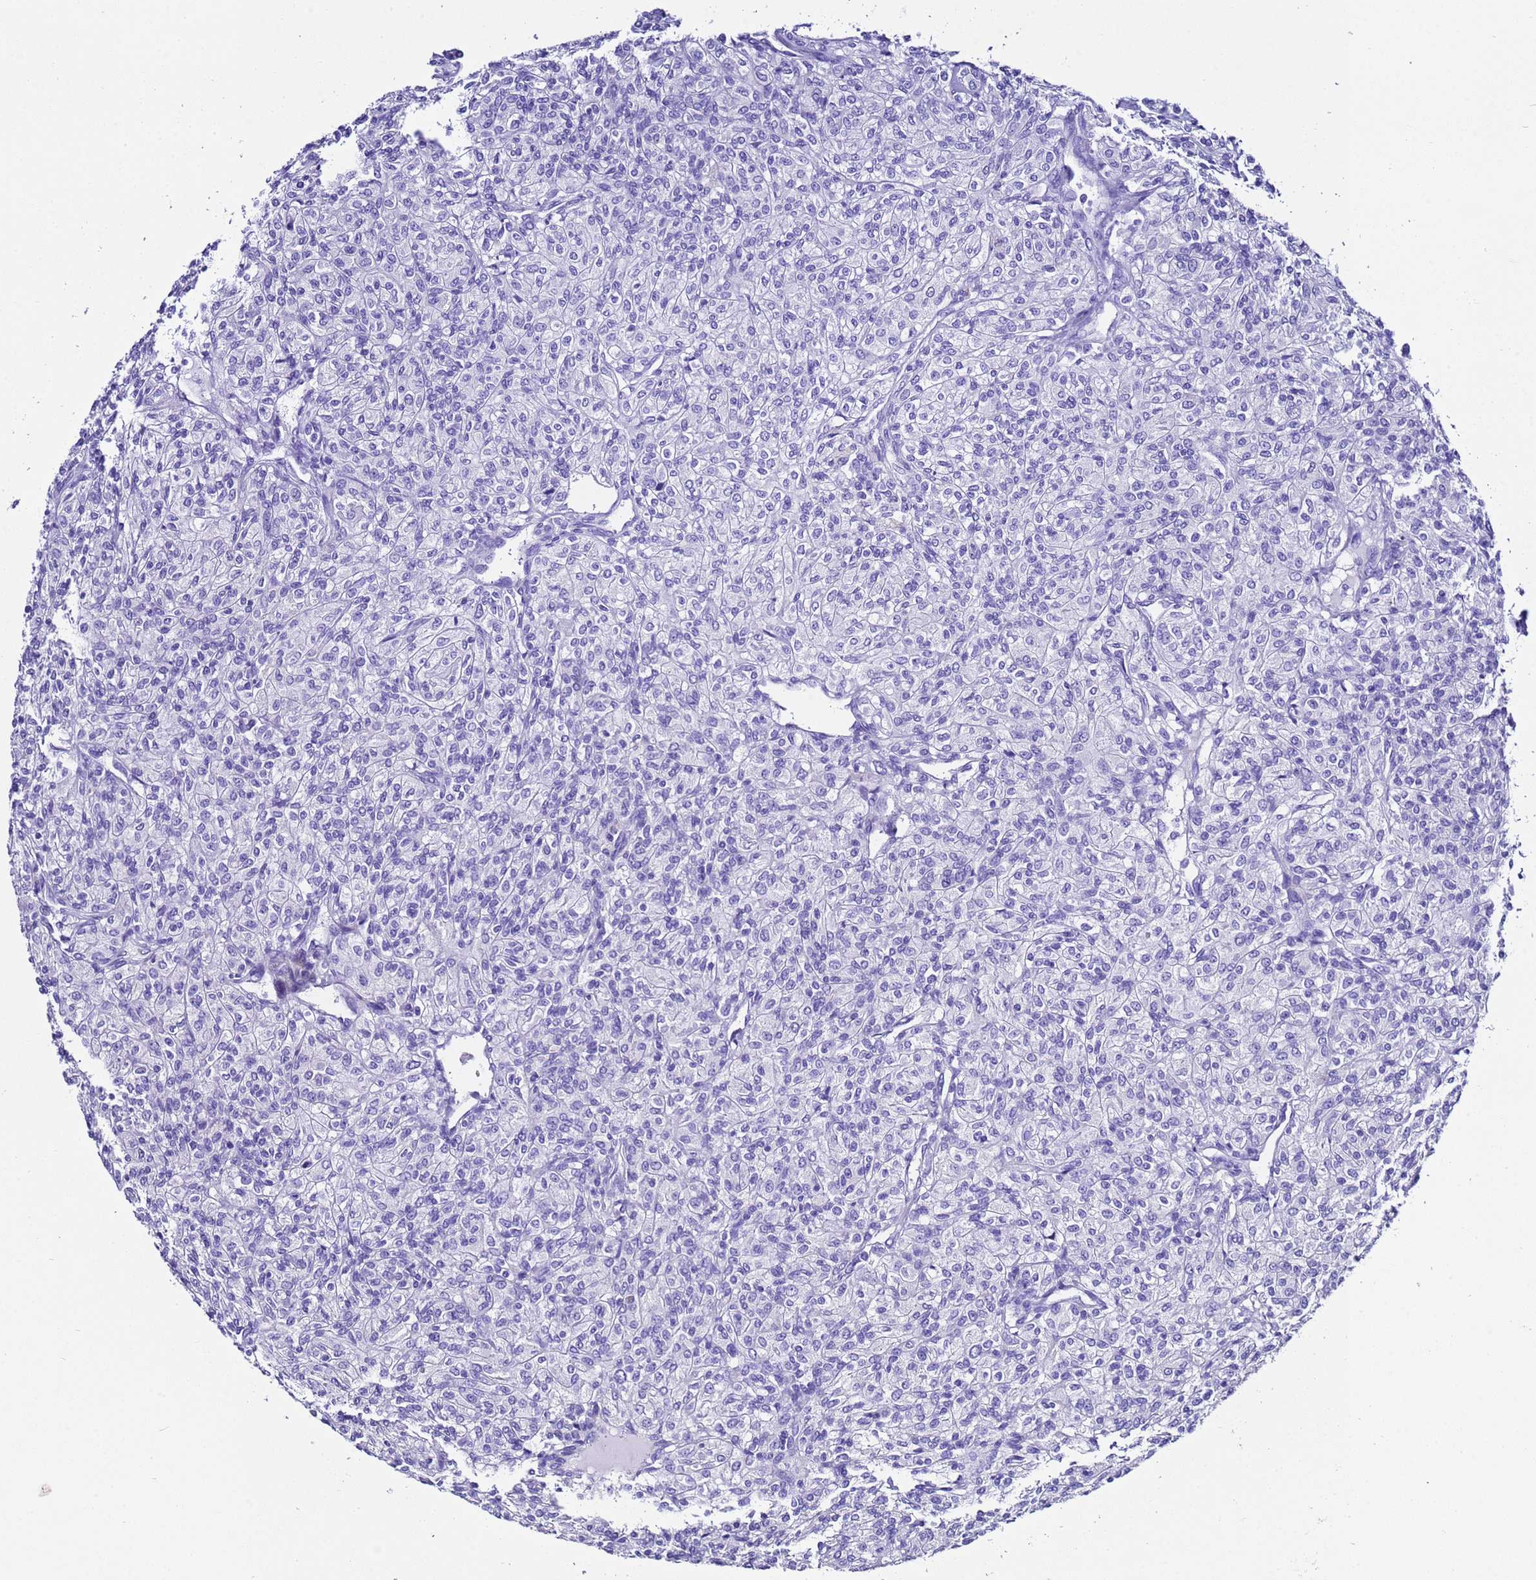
{"staining": {"intensity": "negative", "quantity": "none", "location": "none"}, "tissue": "renal cancer", "cell_type": "Tumor cells", "image_type": "cancer", "snomed": [{"axis": "morphology", "description": "Adenocarcinoma, NOS"}, {"axis": "topography", "description": "Kidney"}], "caption": "Human renal cancer (adenocarcinoma) stained for a protein using immunohistochemistry (IHC) demonstrates no positivity in tumor cells.", "gene": "UGT2B10", "patient": {"sex": "male", "age": 77}}